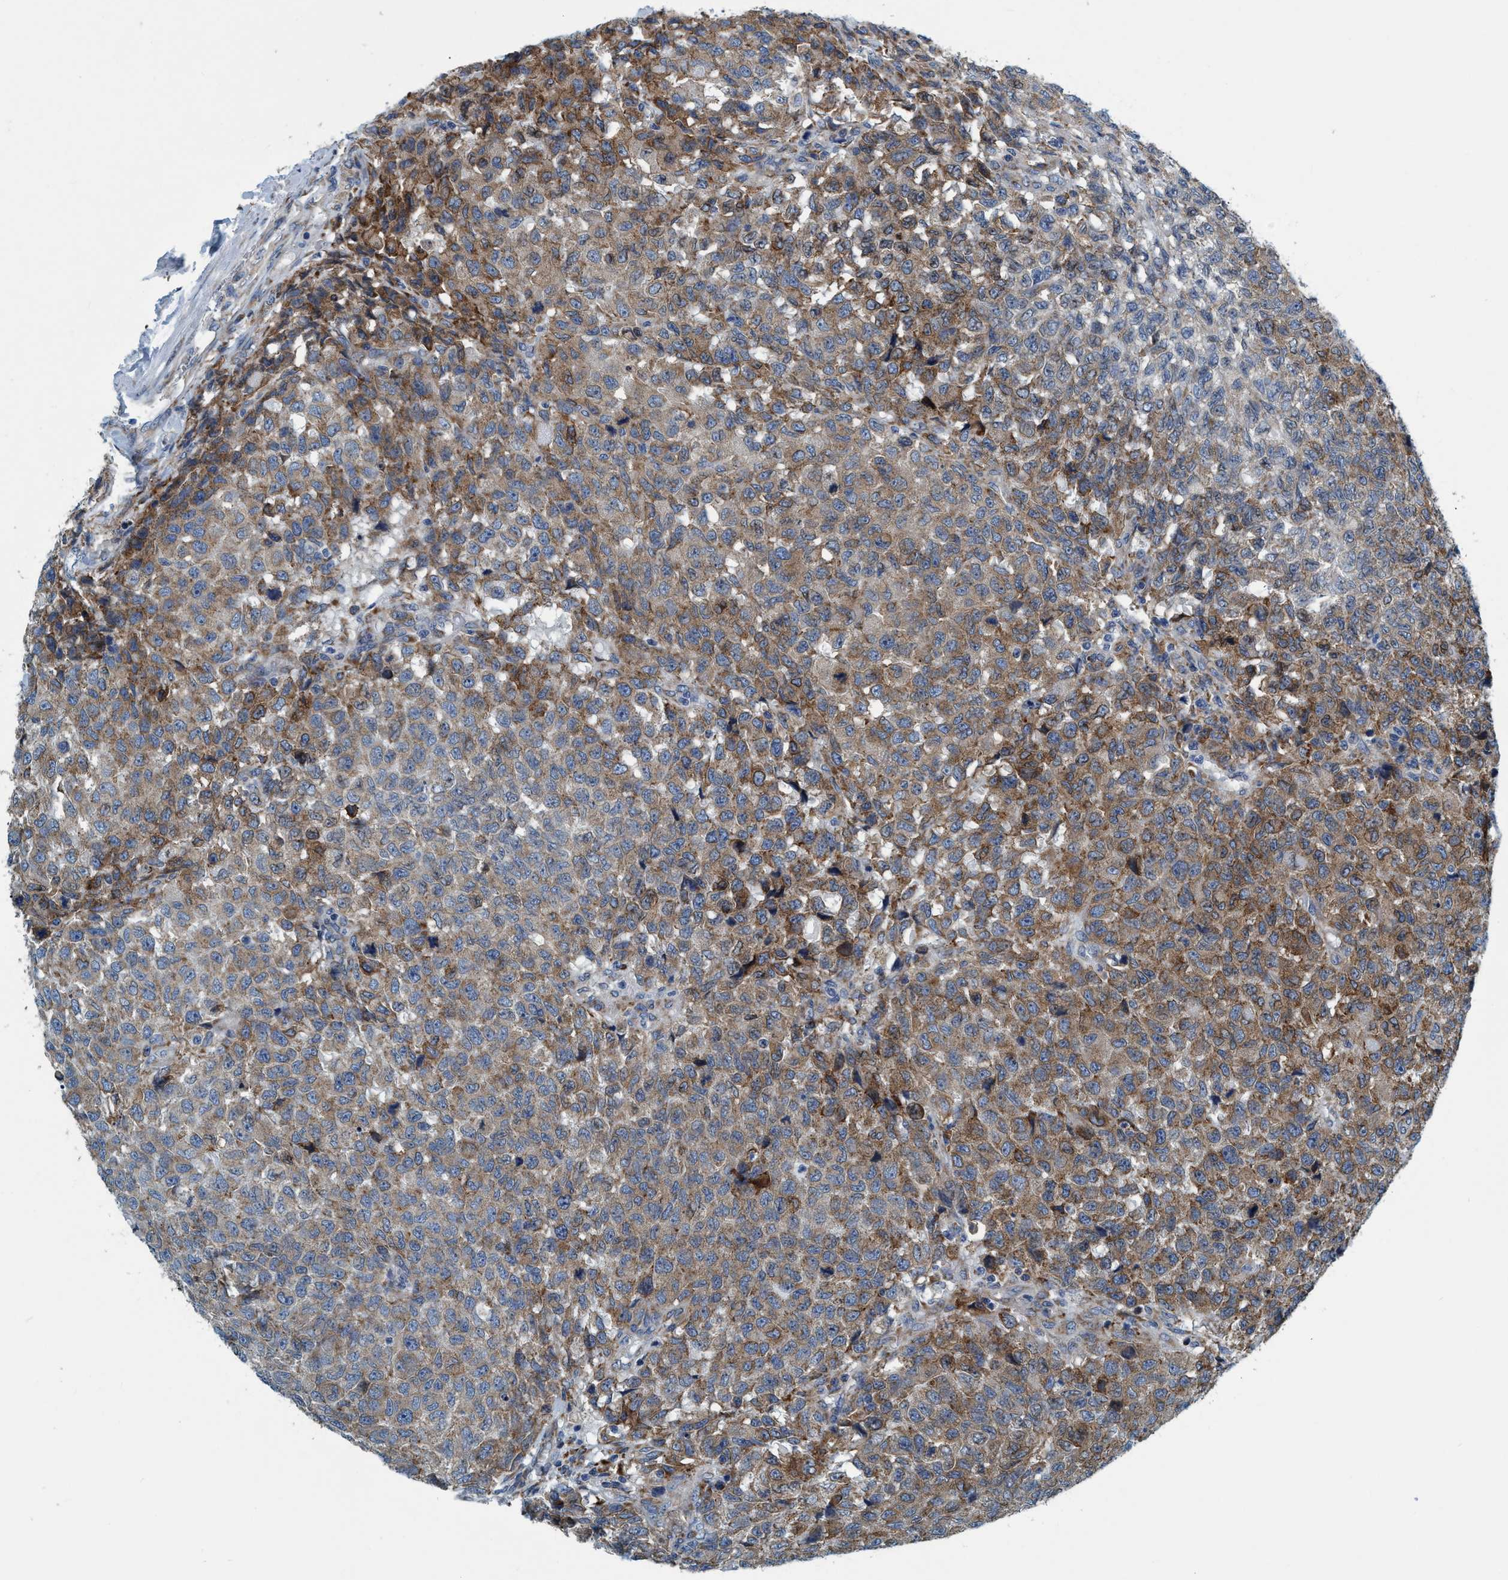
{"staining": {"intensity": "moderate", "quantity": "25%-75%", "location": "cytoplasmic/membranous"}, "tissue": "testis cancer", "cell_type": "Tumor cells", "image_type": "cancer", "snomed": [{"axis": "morphology", "description": "Seminoma, NOS"}, {"axis": "topography", "description": "Testis"}], "caption": "About 25%-75% of tumor cells in testis cancer exhibit moderate cytoplasmic/membranous protein positivity as visualized by brown immunohistochemical staining.", "gene": "ARMC9", "patient": {"sex": "male", "age": 59}}